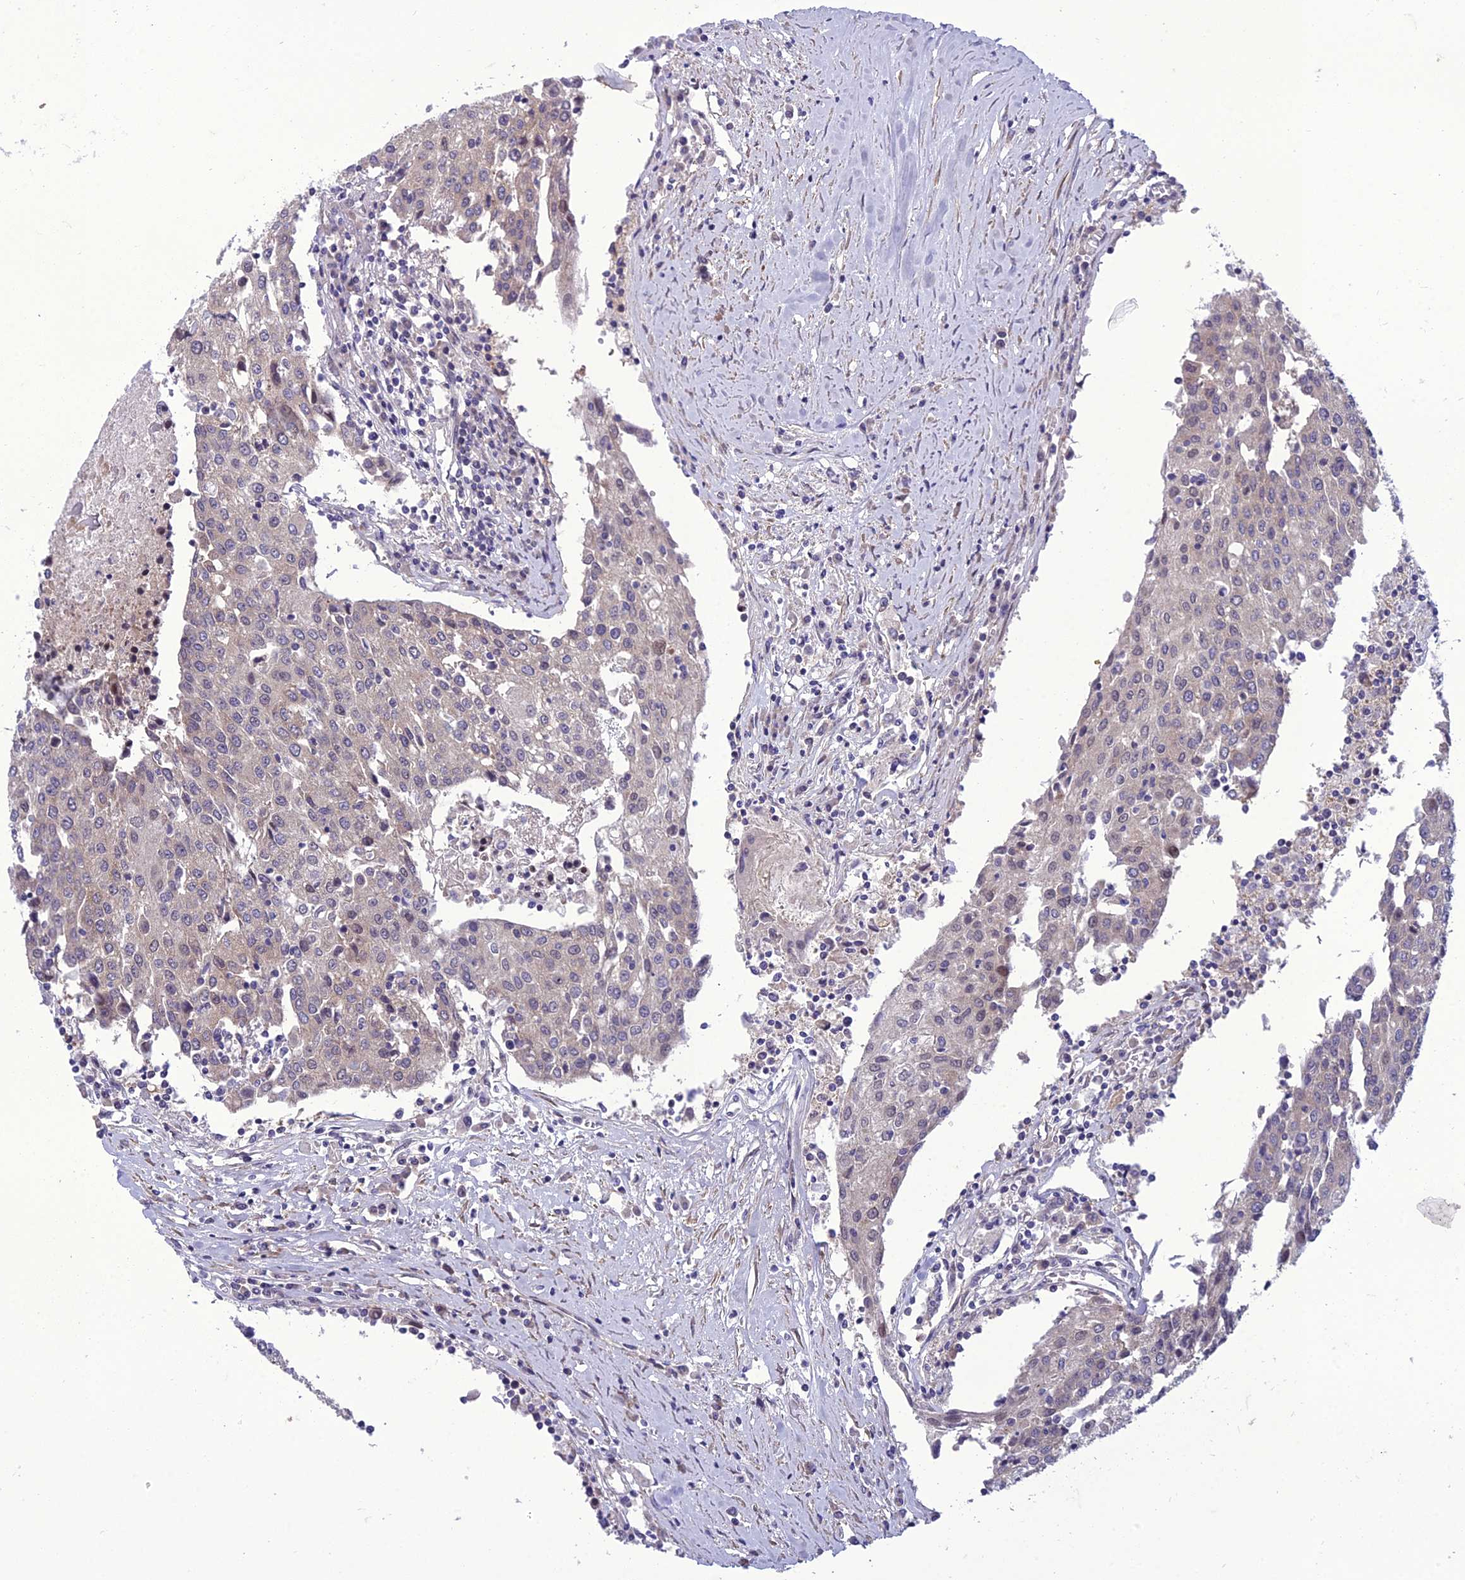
{"staining": {"intensity": "negative", "quantity": "none", "location": "none"}, "tissue": "urothelial cancer", "cell_type": "Tumor cells", "image_type": "cancer", "snomed": [{"axis": "morphology", "description": "Urothelial carcinoma, High grade"}, {"axis": "topography", "description": "Urinary bladder"}], "caption": "Human urothelial cancer stained for a protein using IHC demonstrates no positivity in tumor cells.", "gene": "GAB4", "patient": {"sex": "female", "age": 85}}